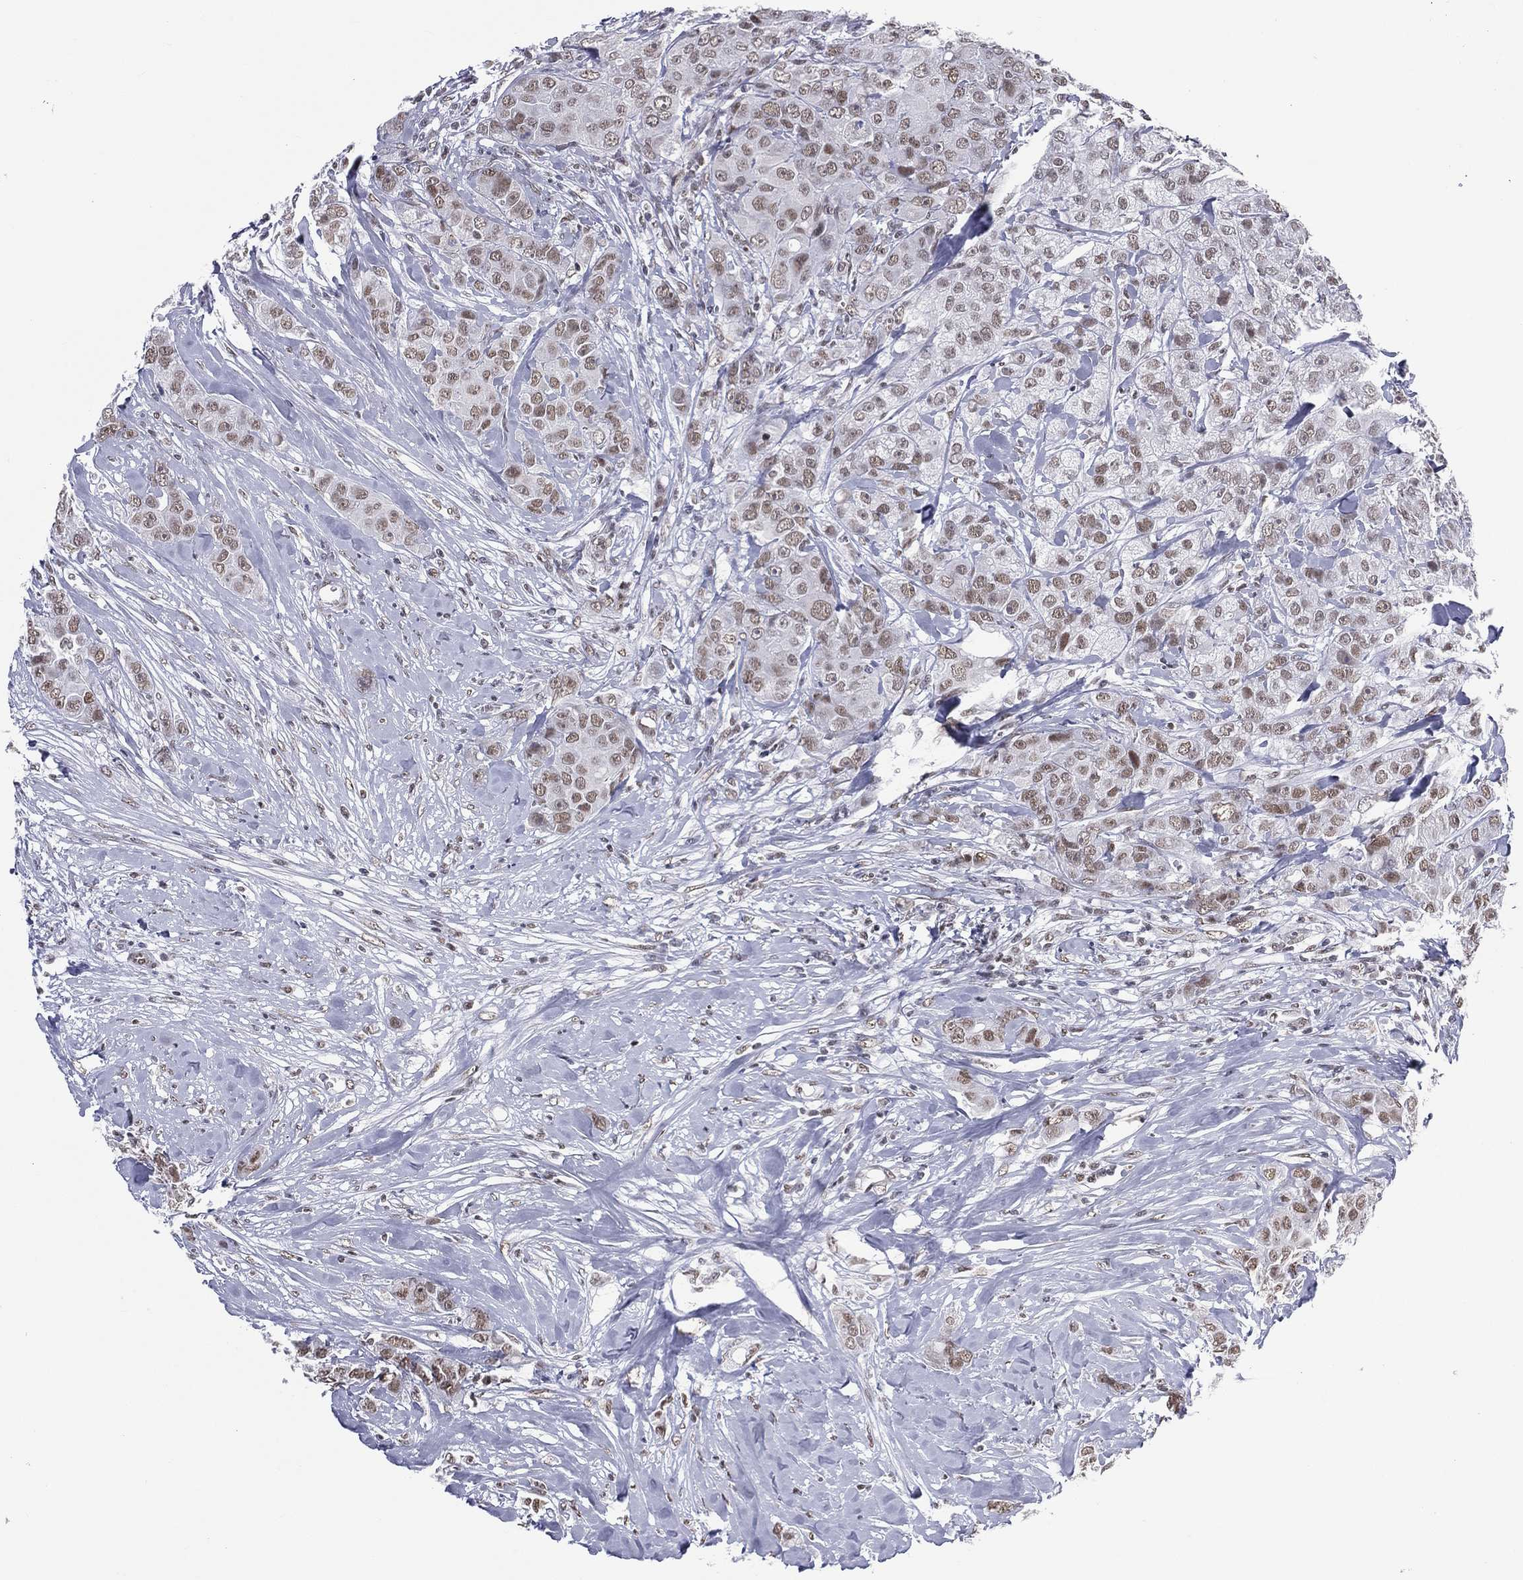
{"staining": {"intensity": "moderate", "quantity": "<25%", "location": "nuclear"}, "tissue": "breast cancer", "cell_type": "Tumor cells", "image_type": "cancer", "snomed": [{"axis": "morphology", "description": "Duct carcinoma"}, {"axis": "topography", "description": "Breast"}], "caption": "Immunohistochemical staining of human intraductal carcinoma (breast) demonstrates moderate nuclear protein staining in about <25% of tumor cells.", "gene": "ZNF7", "patient": {"sex": "female", "age": 43}}